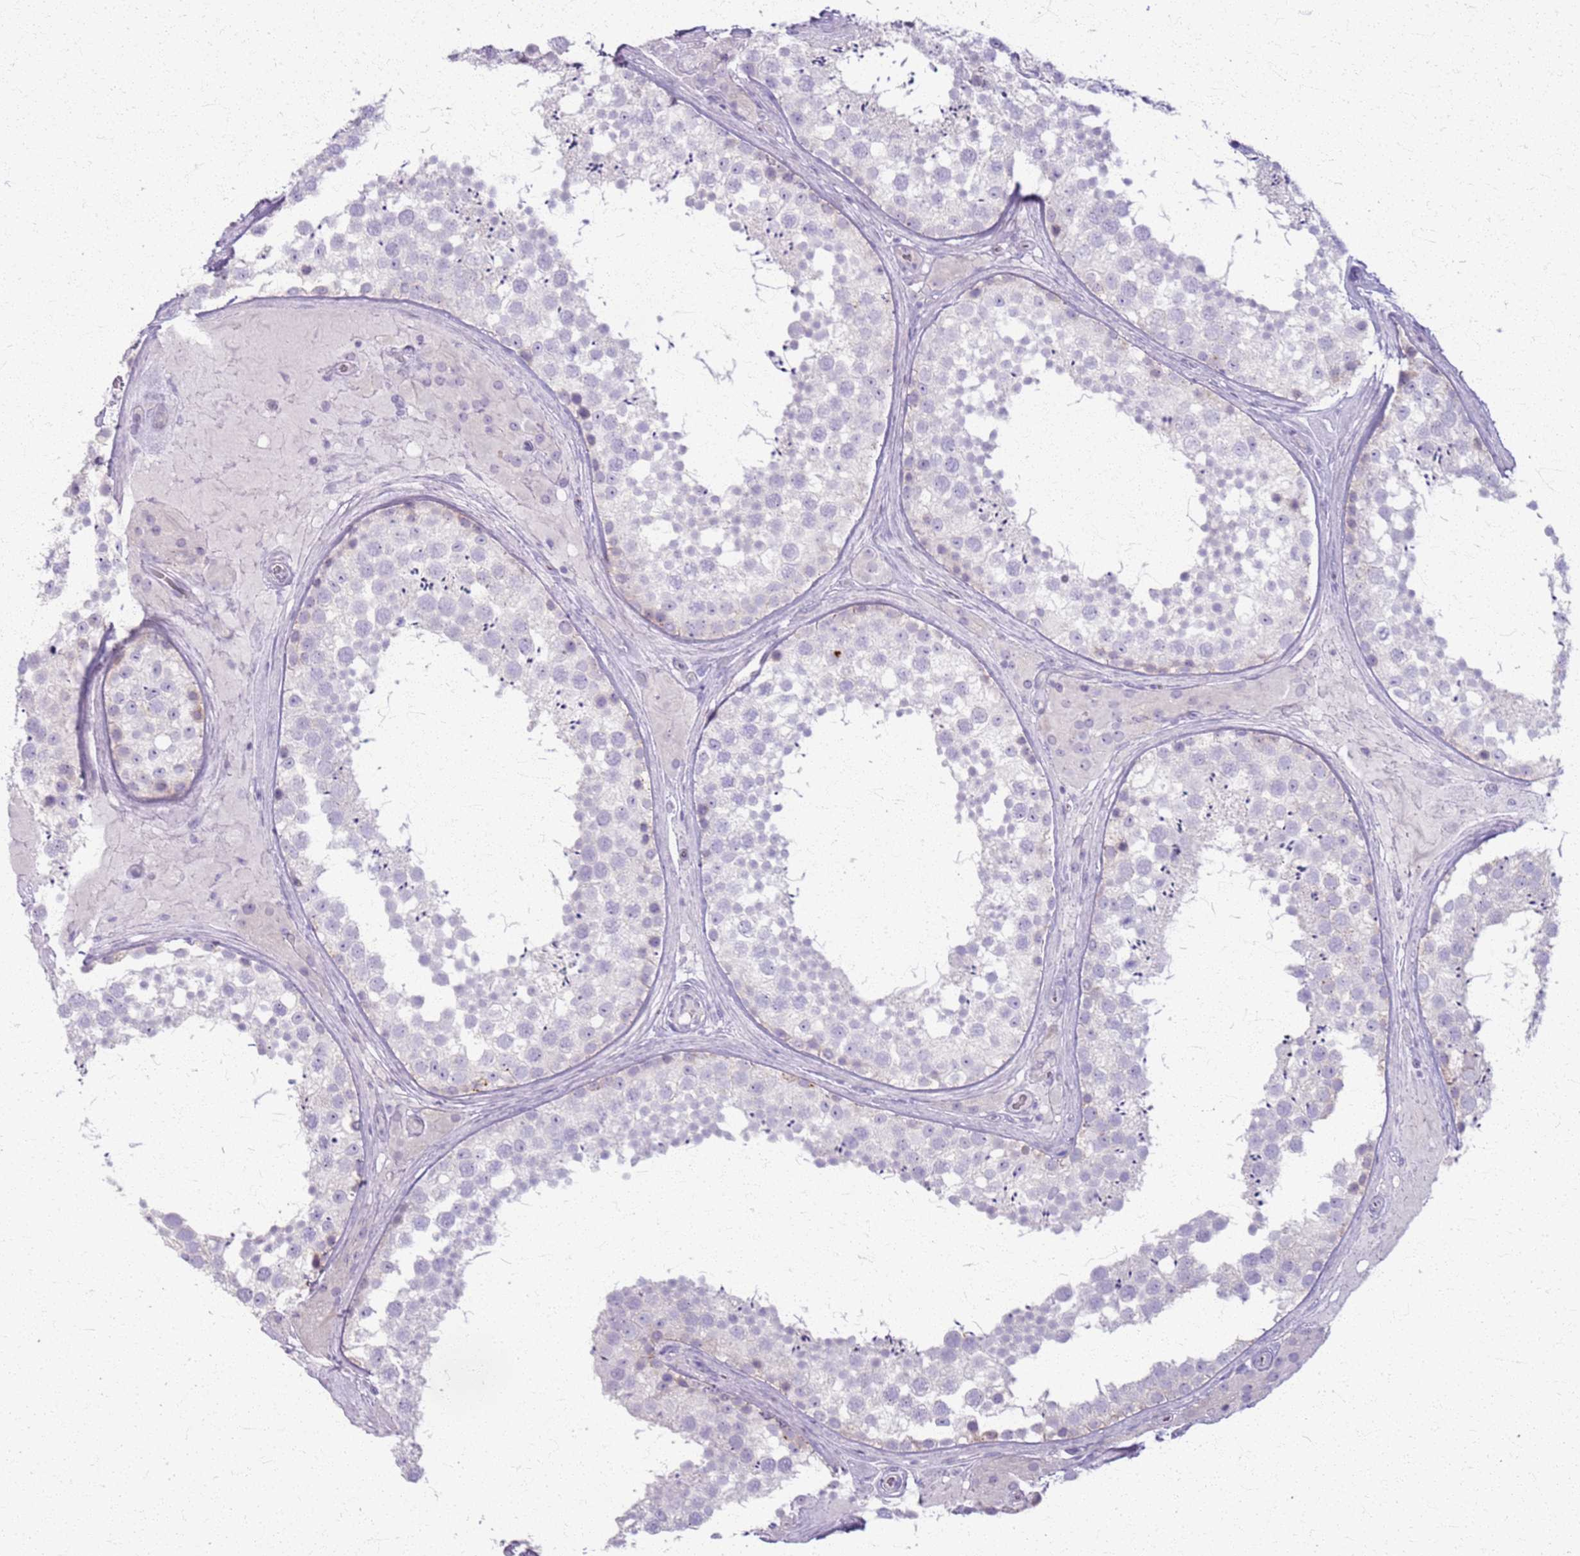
{"staining": {"intensity": "negative", "quantity": "none", "location": "none"}, "tissue": "testis", "cell_type": "Cells in seminiferous ducts", "image_type": "normal", "snomed": [{"axis": "morphology", "description": "Normal tissue, NOS"}, {"axis": "topography", "description": "Testis"}], "caption": "Immunohistochemistry (IHC) image of normal testis: testis stained with DAB (3,3'-diaminobenzidine) shows no significant protein expression in cells in seminiferous ducts.", "gene": "CSRP3", "patient": {"sex": "male", "age": 46}}